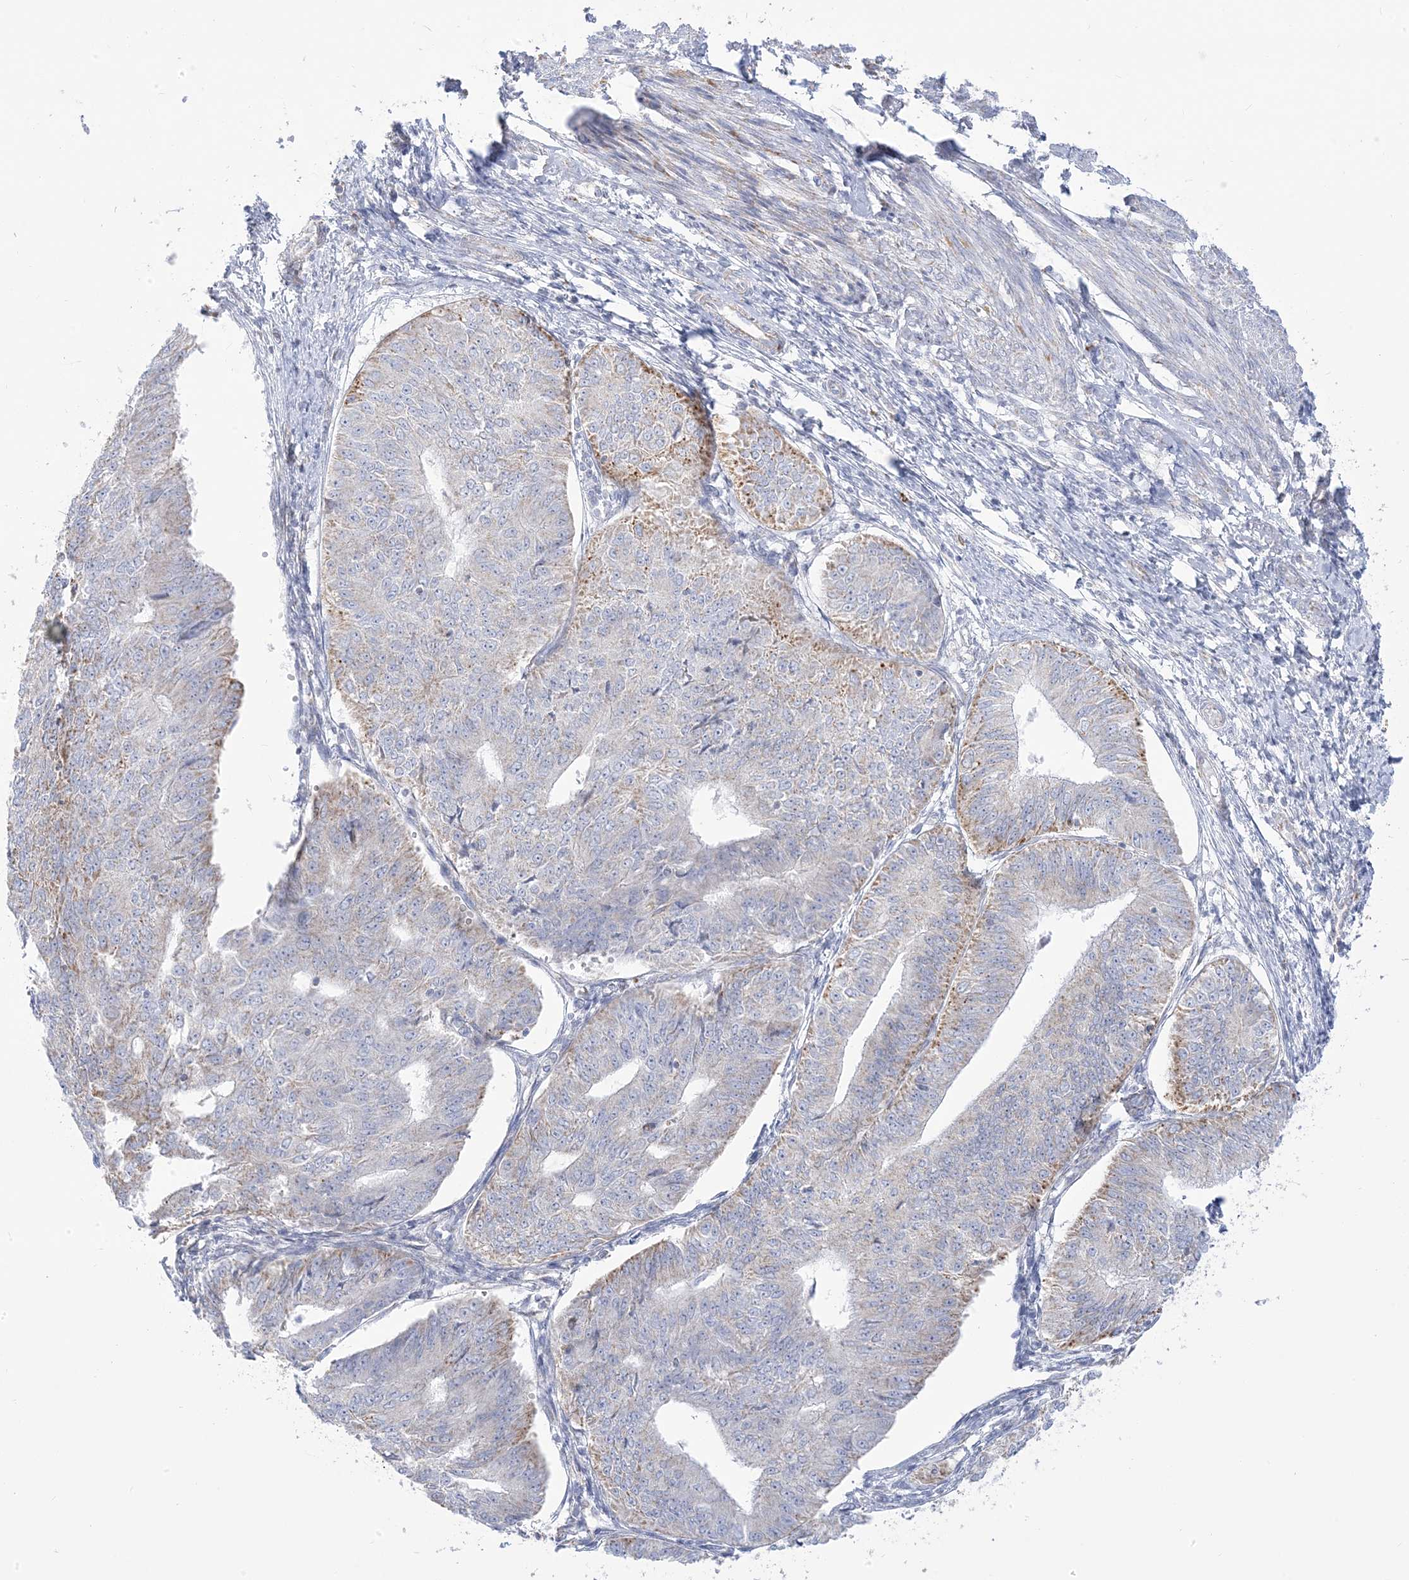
{"staining": {"intensity": "moderate", "quantity": "25%-75%", "location": "cytoplasmic/membranous"}, "tissue": "endometrial cancer", "cell_type": "Tumor cells", "image_type": "cancer", "snomed": [{"axis": "morphology", "description": "Adenocarcinoma, NOS"}, {"axis": "topography", "description": "Endometrium"}], "caption": "Endometrial adenocarcinoma stained with IHC demonstrates moderate cytoplasmic/membranous expression in approximately 25%-75% of tumor cells.", "gene": "PCCB", "patient": {"sex": "female", "age": 32}}